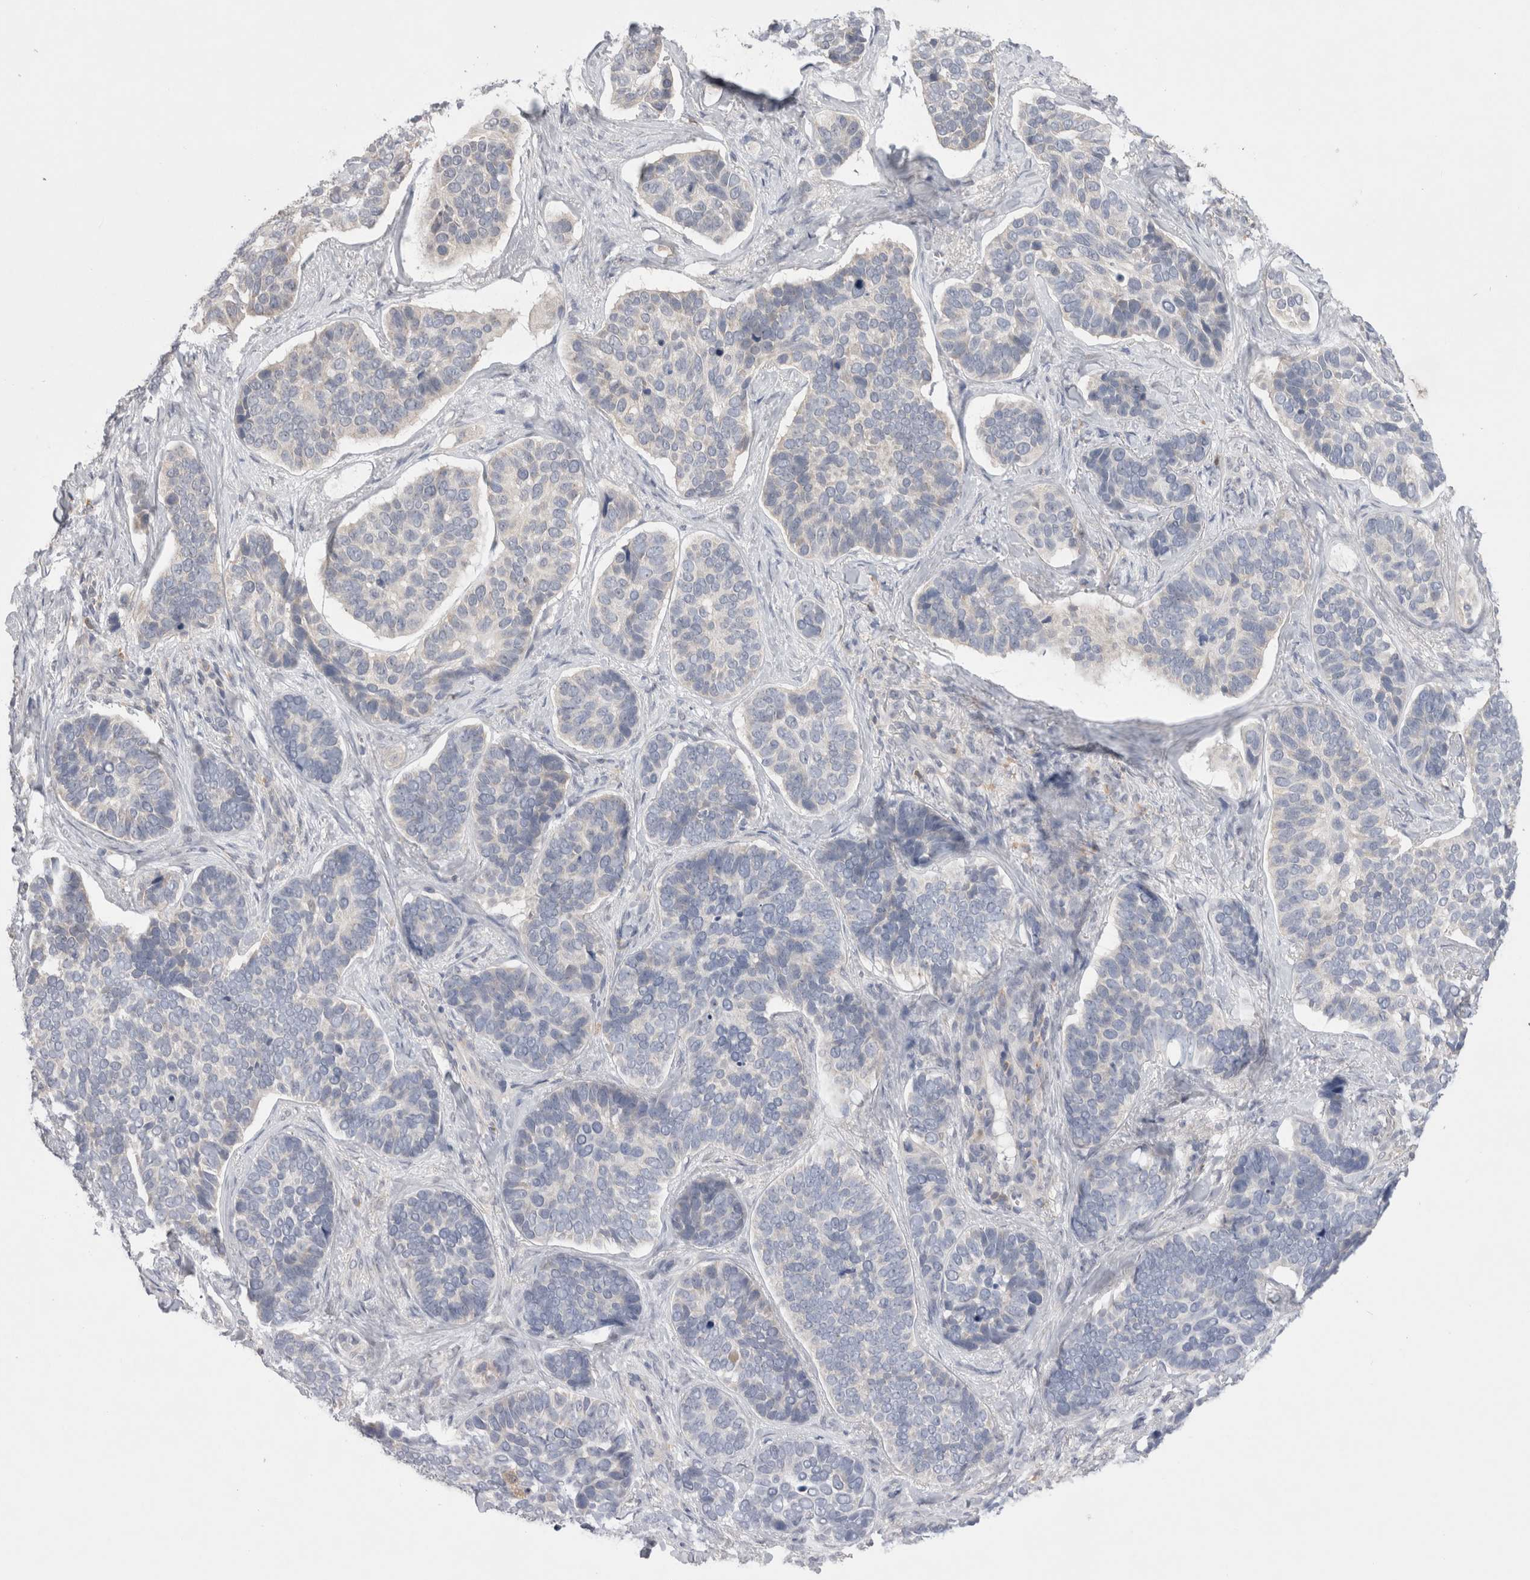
{"staining": {"intensity": "negative", "quantity": "none", "location": "none"}, "tissue": "skin cancer", "cell_type": "Tumor cells", "image_type": "cancer", "snomed": [{"axis": "morphology", "description": "Basal cell carcinoma"}, {"axis": "topography", "description": "Skin"}], "caption": "An immunohistochemistry micrograph of skin cancer (basal cell carcinoma) is shown. There is no staining in tumor cells of skin cancer (basal cell carcinoma).", "gene": "VSIG4", "patient": {"sex": "male", "age": 62}}